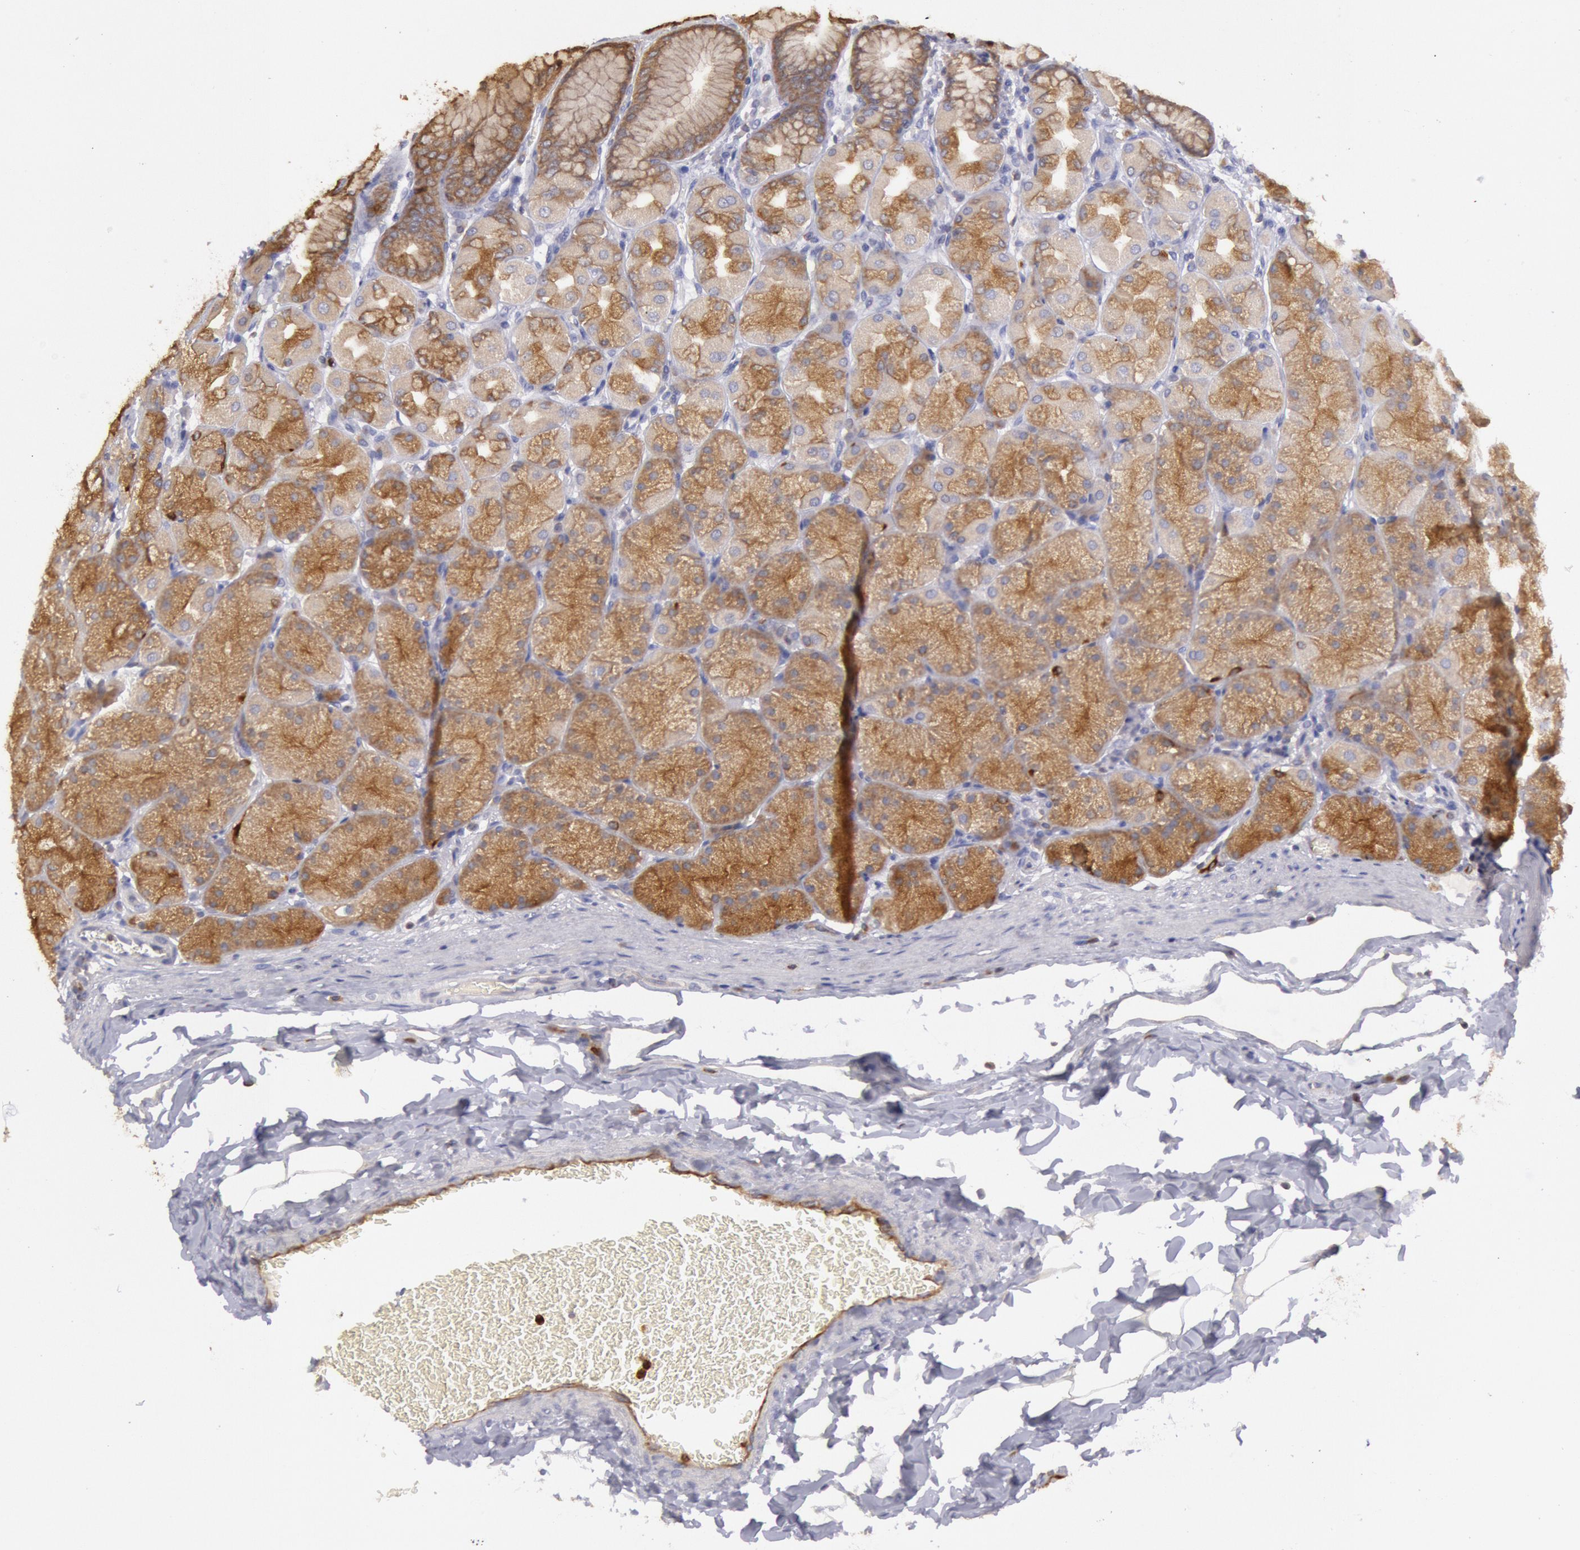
{"staining": {"intensity": "moderate", "quantity": ">75%", "location": "cytoplasmic/membranous"}, "tissue": "stomach", "cell_type": "Glandular cells", "image_type": "normal", "snomed": [{"axis": "morphology", "description": "Normal tissue, NOS"}, {"axis": "topography", "description": "Stomach, upper"}], "caption": "Immunohistochemical staining of benign human stomach reveals >75% levels of moderate cytoplasmic/membranous protein staining in about >75% of glandular cells. Using DAB (brown) and hematoxylin (blue) stains, captured at high magnification using brightfield microscopy.", "gene": "RAB27A", "patient": {"sex": "female", "age": 56}}